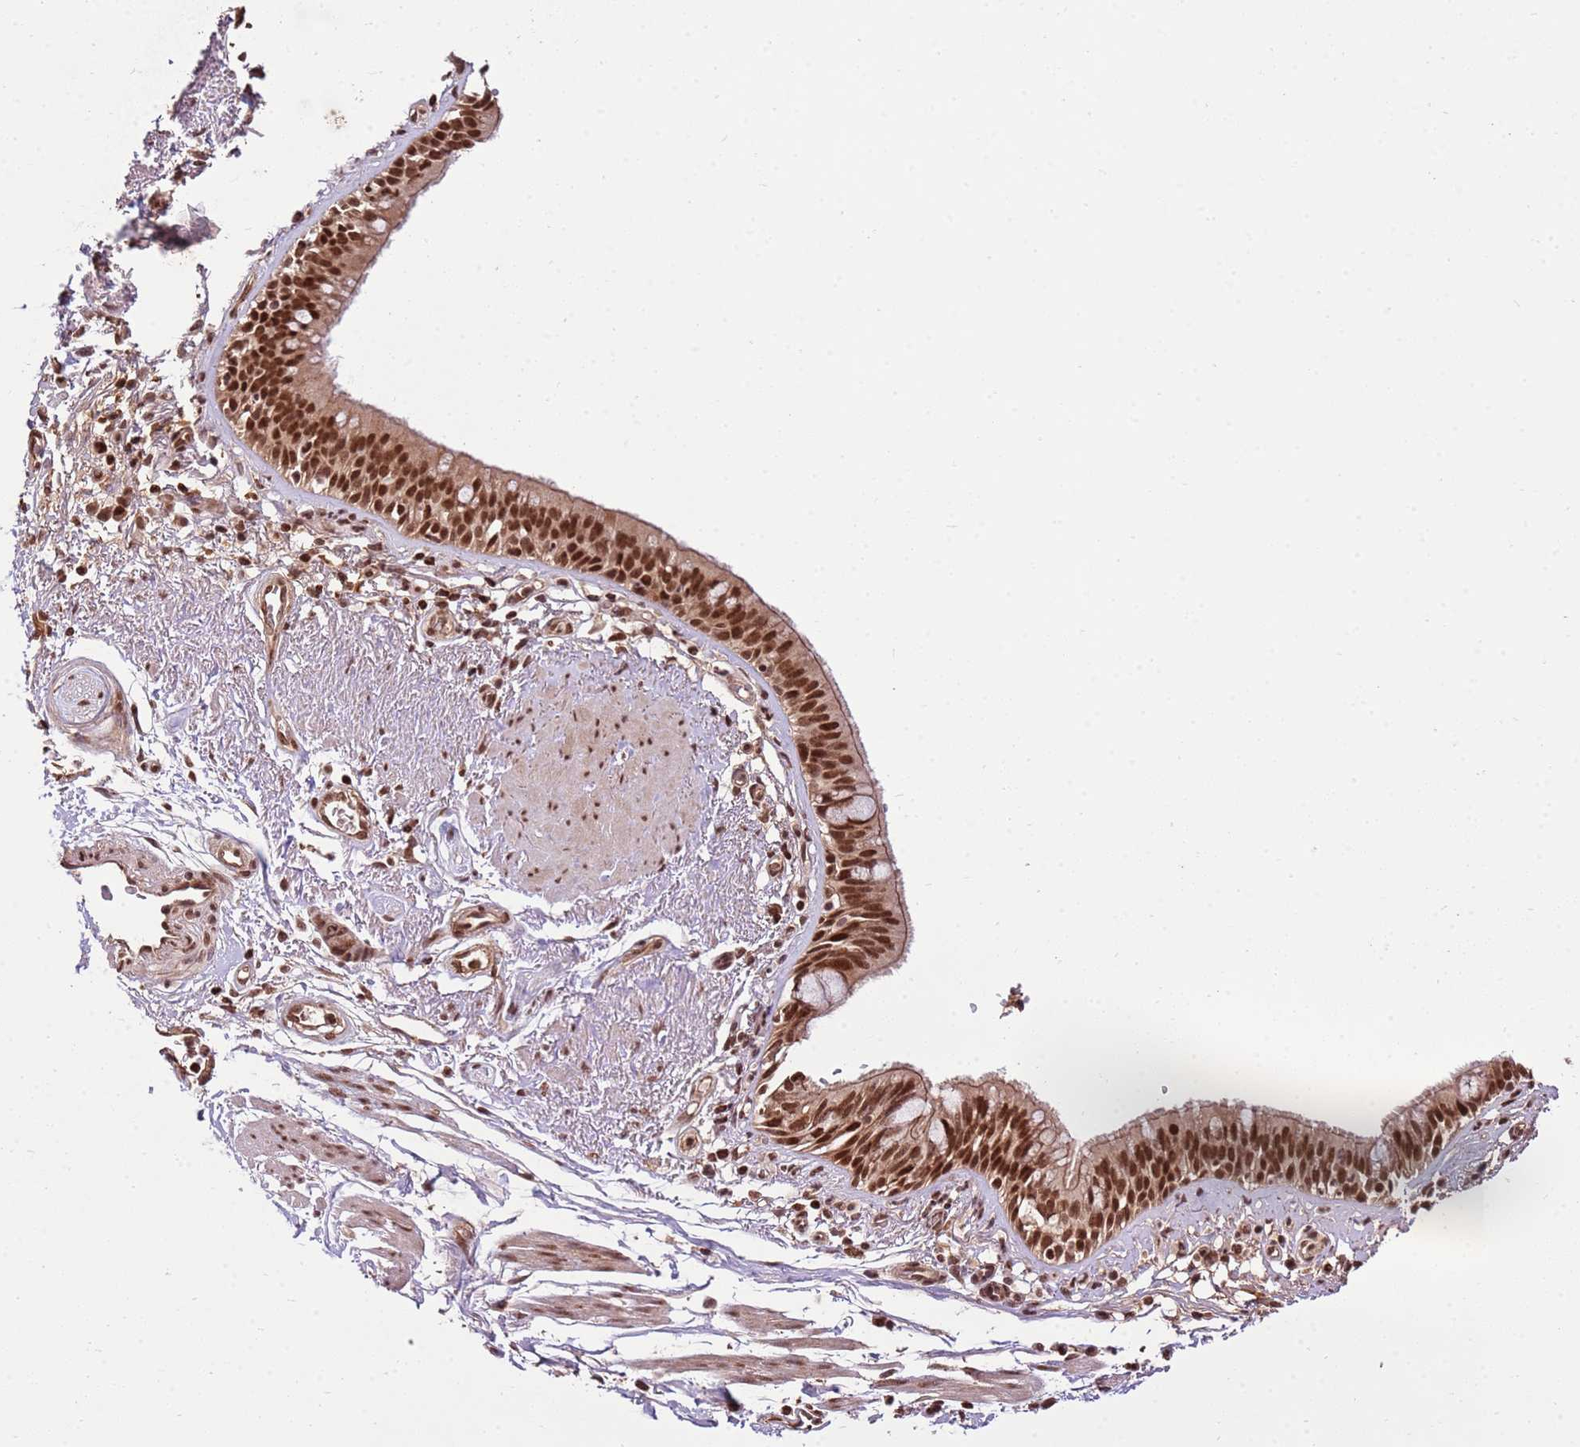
{"staining": {"intensity": "strong", "quantity": ">75%", "location": "cytoplasmic/membranous,nuclear"}, "tissue": "bronchus", "cell_type": "Respiratory epithelial cells", "image_type": "normal", "snomed": [{"axis": "morphology", "description": "Normal tissue, NOS"}, {"axis": "morphology", "description": "Neoplasm, uncertain whether benign or malignant"}, {"axis": "topography", "description": "Bronchus"}, {"axis": "topography", "description": "Lung"}], "caption": "This is a histology image of IHC staining of normal bronchus, which shows strong expression in the cytoplasmic/membranous,nuclear of respiratory epithelial cells.", "gene": "ZBTB12", "patient": {"sex": "male", "age": 55}}